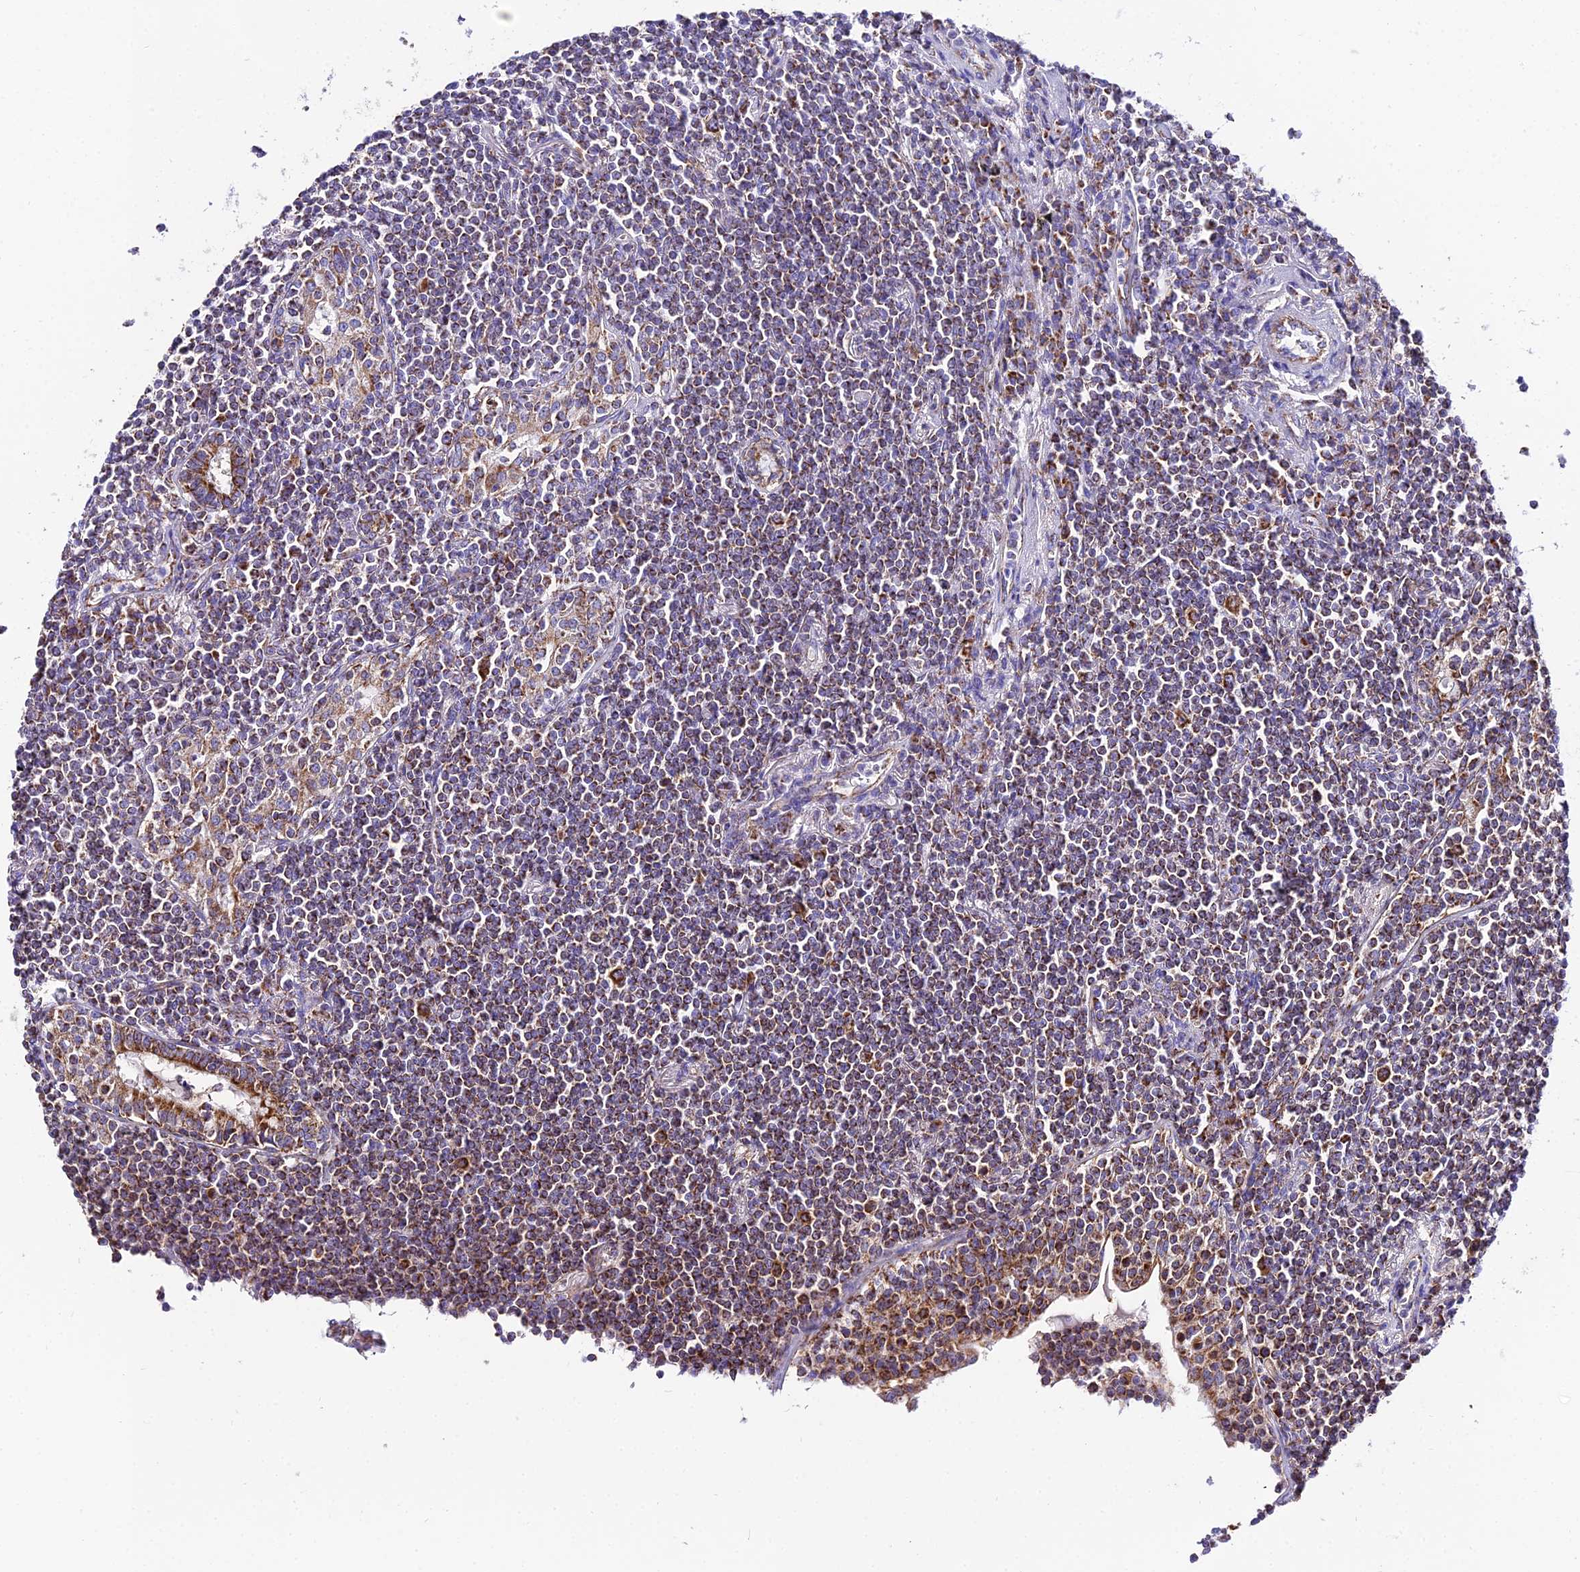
{"staining": {"intensity": "moderate", "quantity": ">75%", "location": "cytoplasmic/membranous"}, "tissue": "lymphoma", "cell_type": "Tumor cells", "image_type": "cancer", "snomed": [{"axis": "morphology", "description": "Malignant lymphoma, non-Hodgkin's type, Low grade"}, {"axis": "topography", "description": "Lung"}], "caption": "There is medium levels of moderate cytoplasmic/membranous positivity in tumor cells of malignant lymphoma, non-Hodgkin's type (low-grade), as demonstrated by immunohistochemical staining (brown color).", "gene": "OCIAD1", "patient": {"sex": "female", "age": 71}}